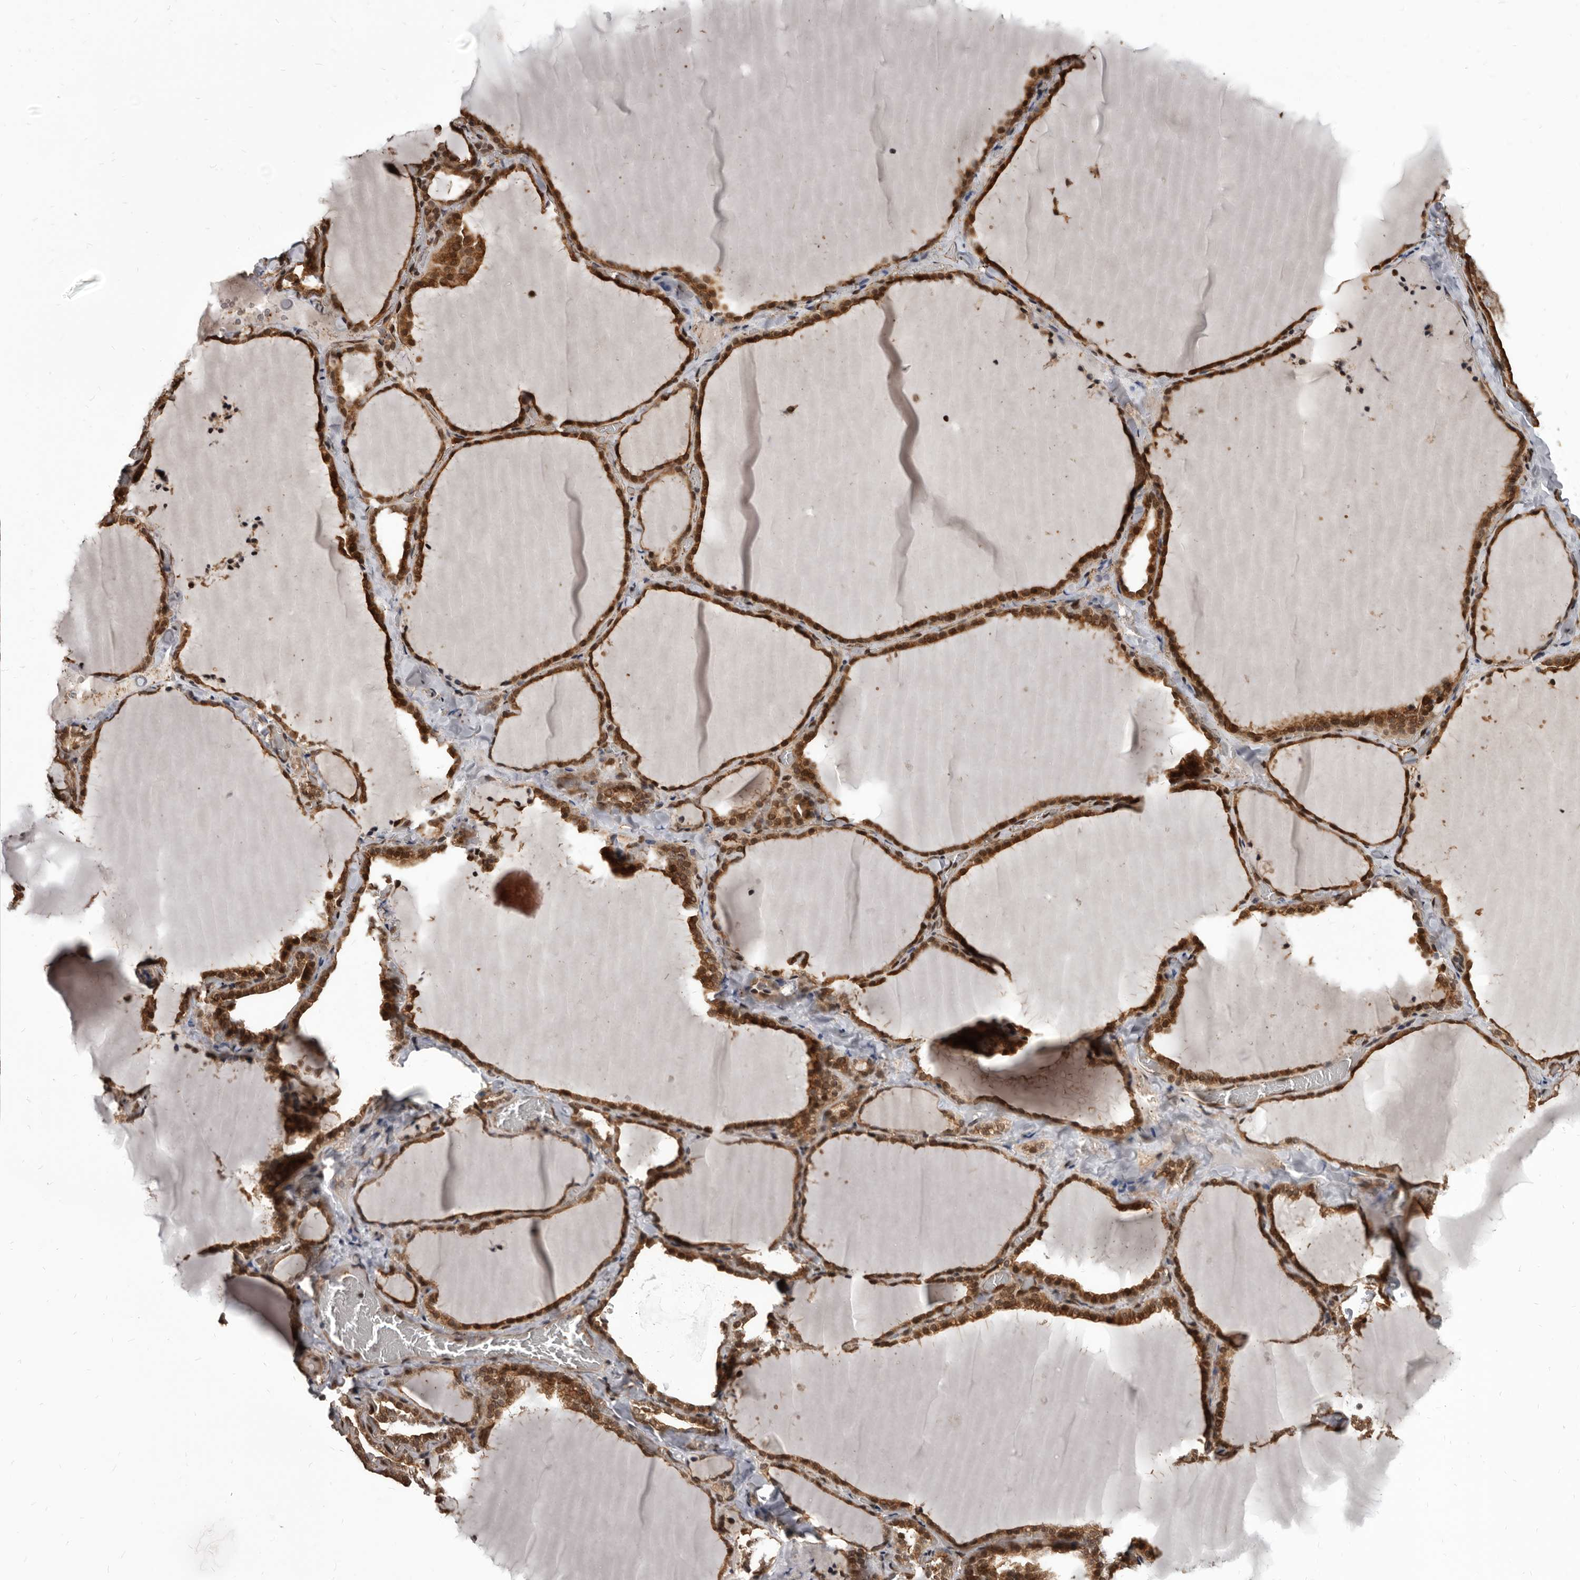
{"staining": {"intensity": "strong", "quantity": ">75%", "location": "cytoplasmic/membranous,nuclear"}, "tissue": "thyroid gland", "cell_type": "Glandular cells", "image_type": "normal", "snomed": [{"axis": "morphology", "description": "Normal tissue, NOS"}, {"axis": "topography", "description": "Thyroid gland"}], "caption": "DAB immunohistochemical staining of benign thyroid gland shows strong cytoplasmic/membranous,nuclear protein positivity in about >75% of glandular cells.", "gene": "ADAMTS20", "patient": {"sex": "female", "age": 22}}